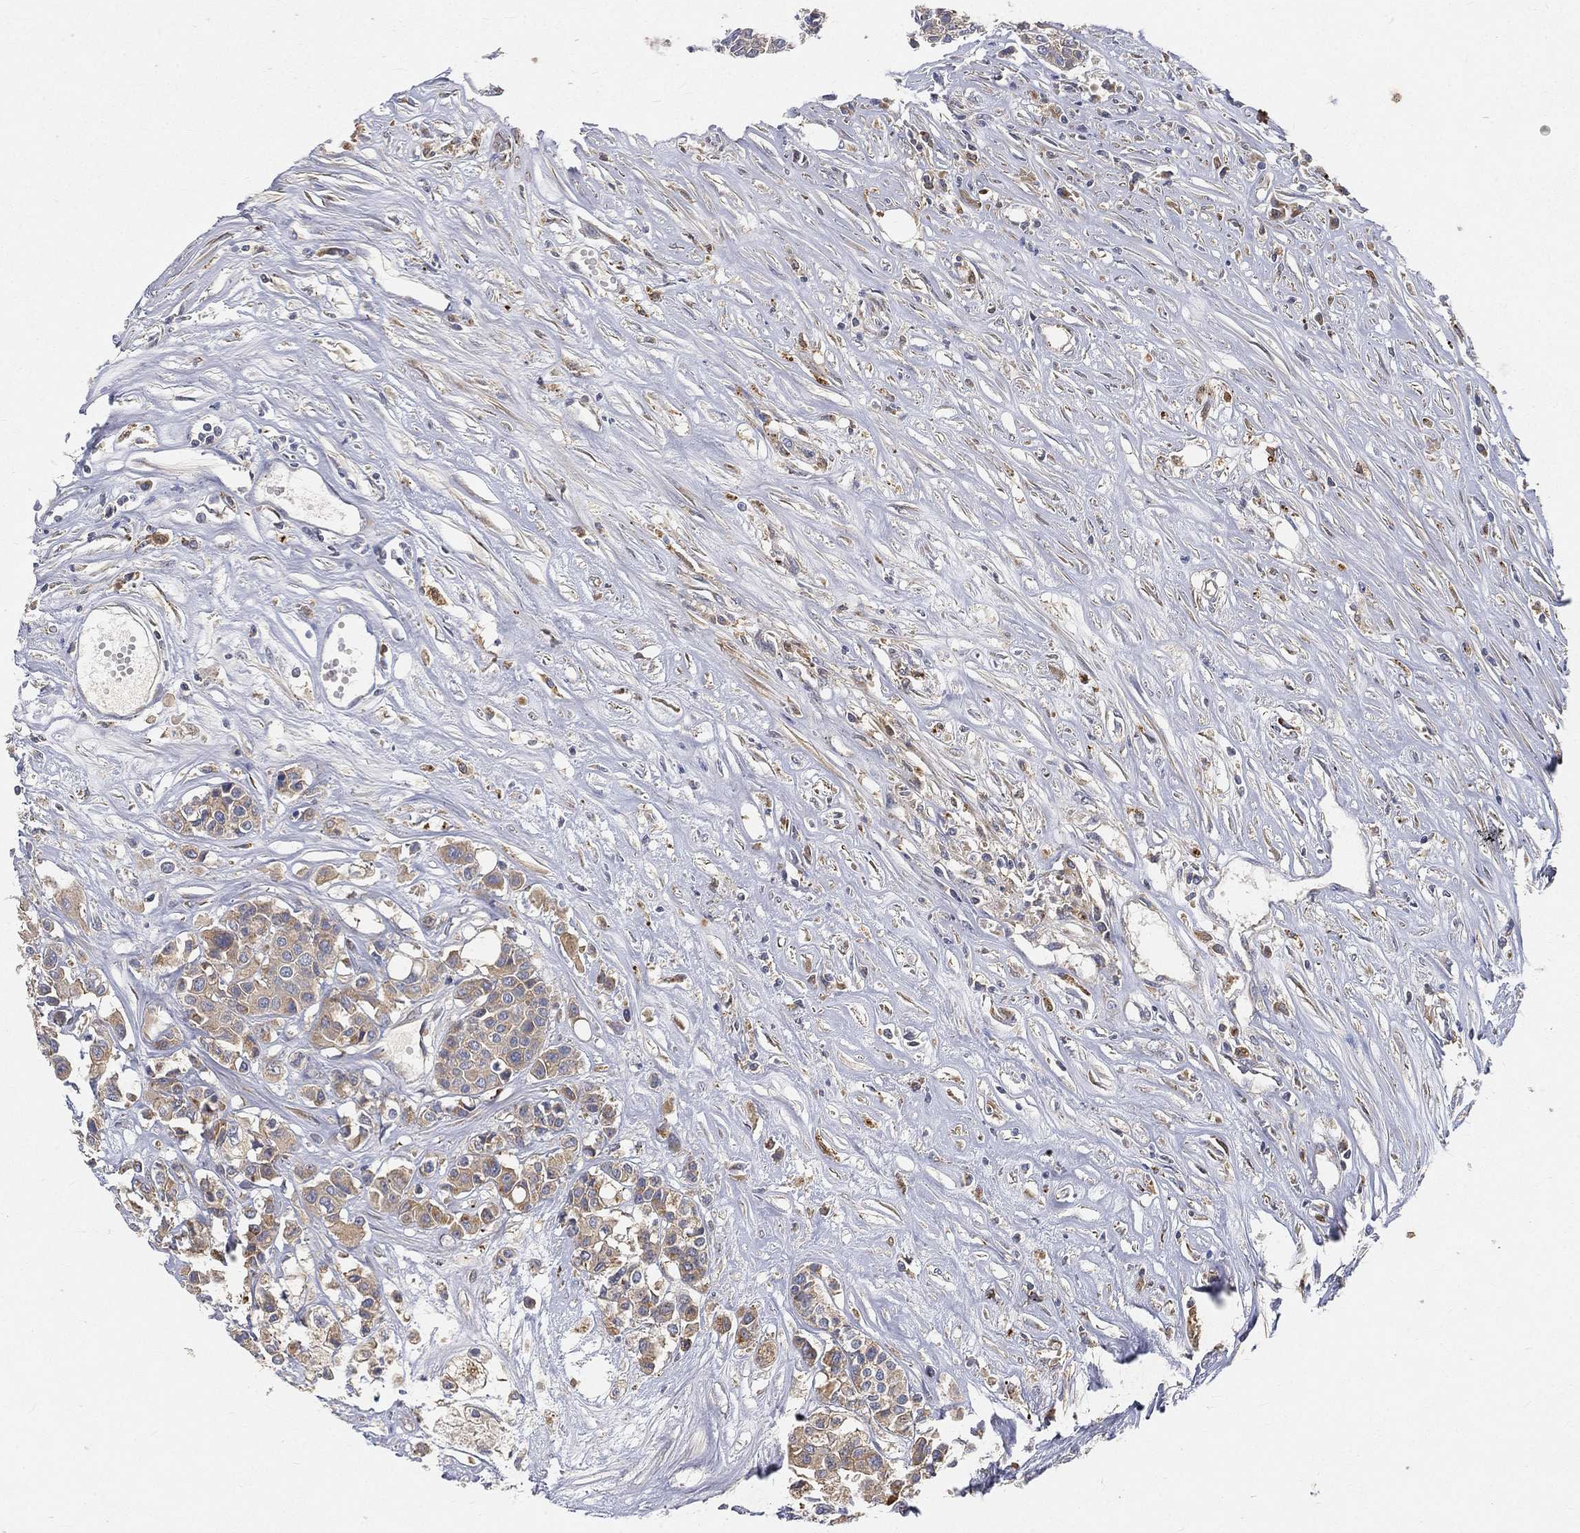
{"staining": {"intensity": "weak", "quantity": "<25%", "location": "cytoplasmic/membranous"}, "tissue": "carcinoid", "cell_type": "Tumor cells", "image_type": "cancer", "snomed": [{"axis": "morphology", "description": "Carcinoid, malignant, NOS"}, {"axis": "topography", "description": "Colon"}], "caption": "Immunohistochemistry (IHC) of carcinoid (malignant) shows no staining in tumor cells.", "gene": "CTSL", "patient": {"sex": "male", "age": 81}}